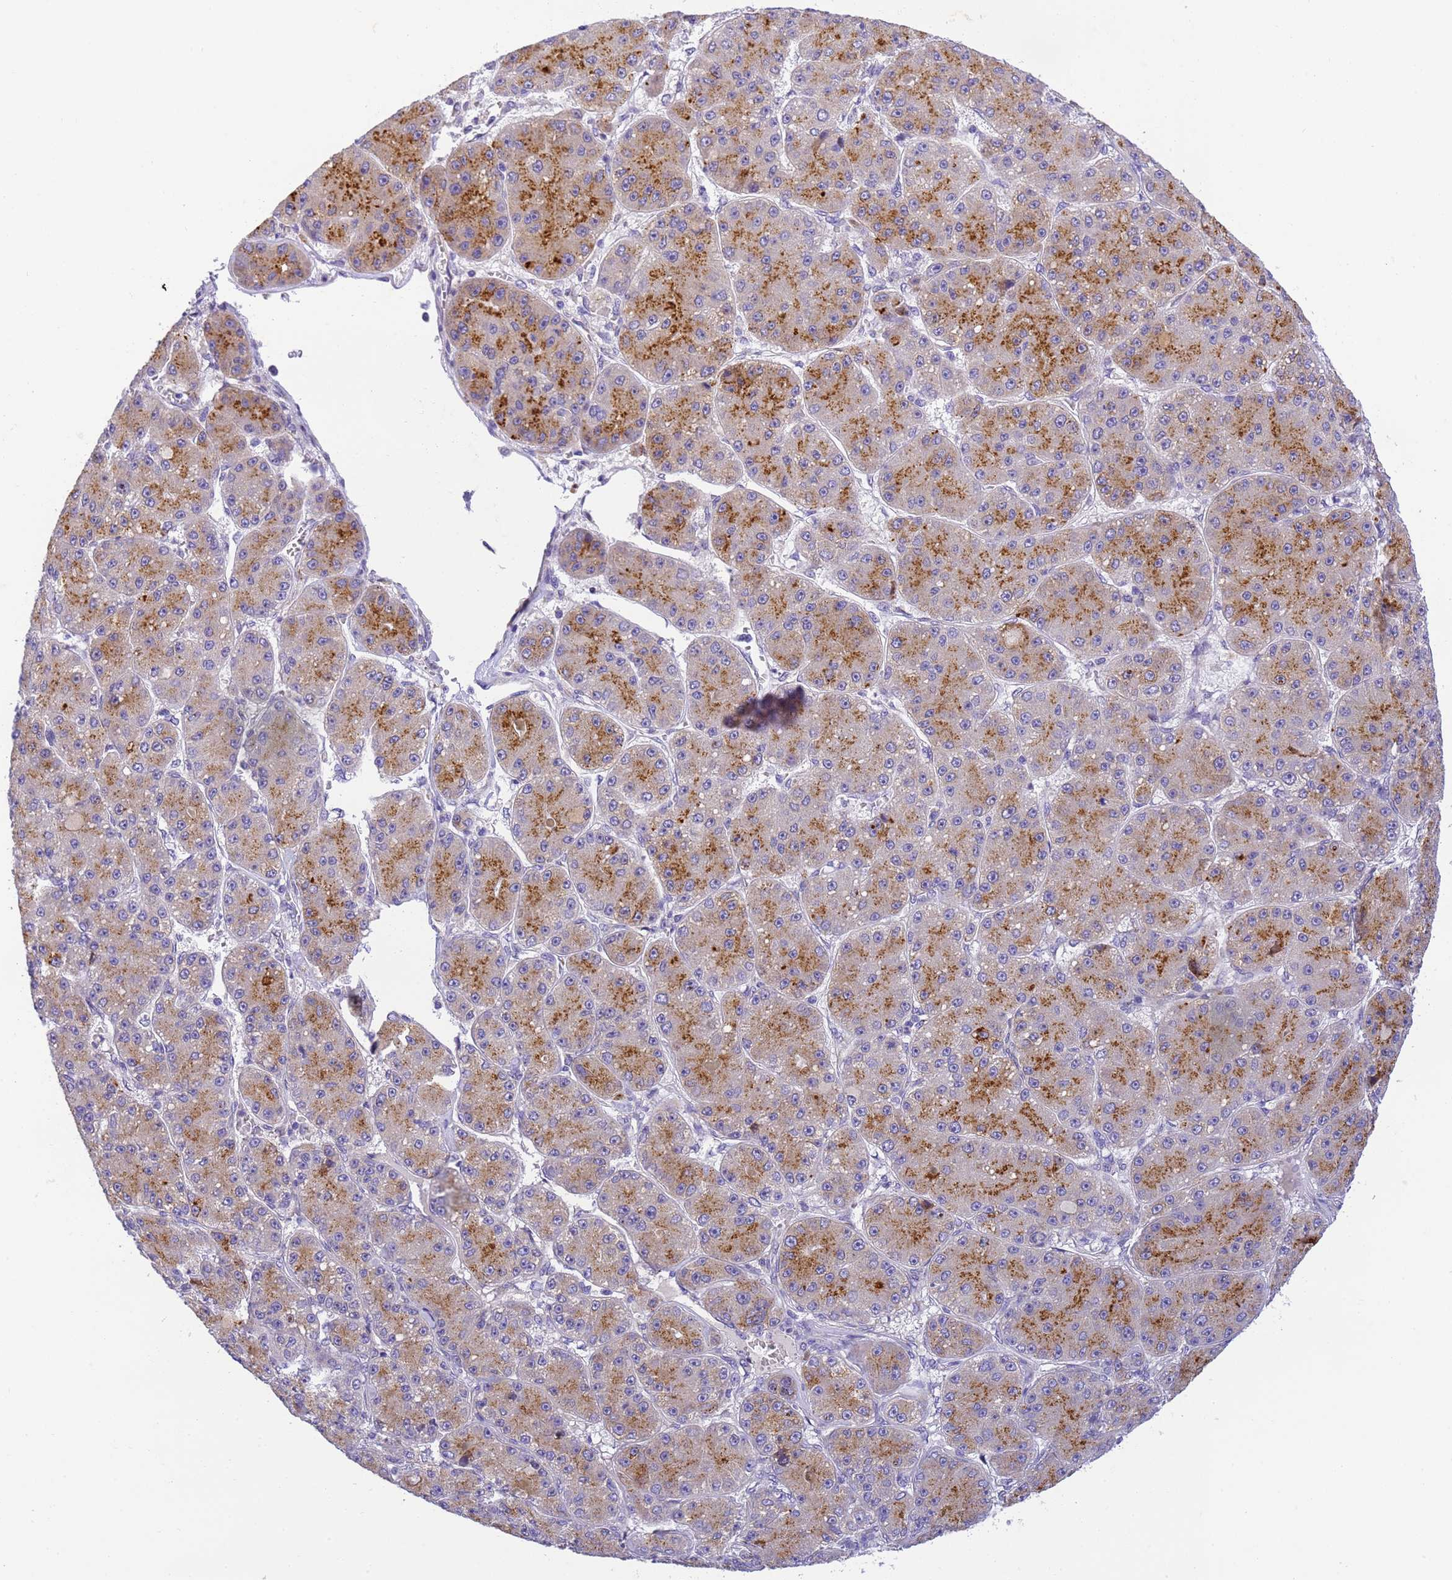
{"staining": {"intensity": "moderate", "quantity": ">75%", "location": "cytoplasmic/membranous"}, "tissue": "liver cancer", "cell_type": "Tumor cells", "image_type": "cancer", "snomed": [{"axis": "morphology", "description": "Carcinoma, Hepatocellular, NOS"}, {"axis": "topography", "description": "Liver"}], "caption": "This is an image of IHC staining of liver cancer (hepatocellular carcinoma), which shows moderate expression in the cytoplasmic/membranous of tumor cells.", "gene": "RHBDD3", "patient": {"sex": "male", "age": 67}}